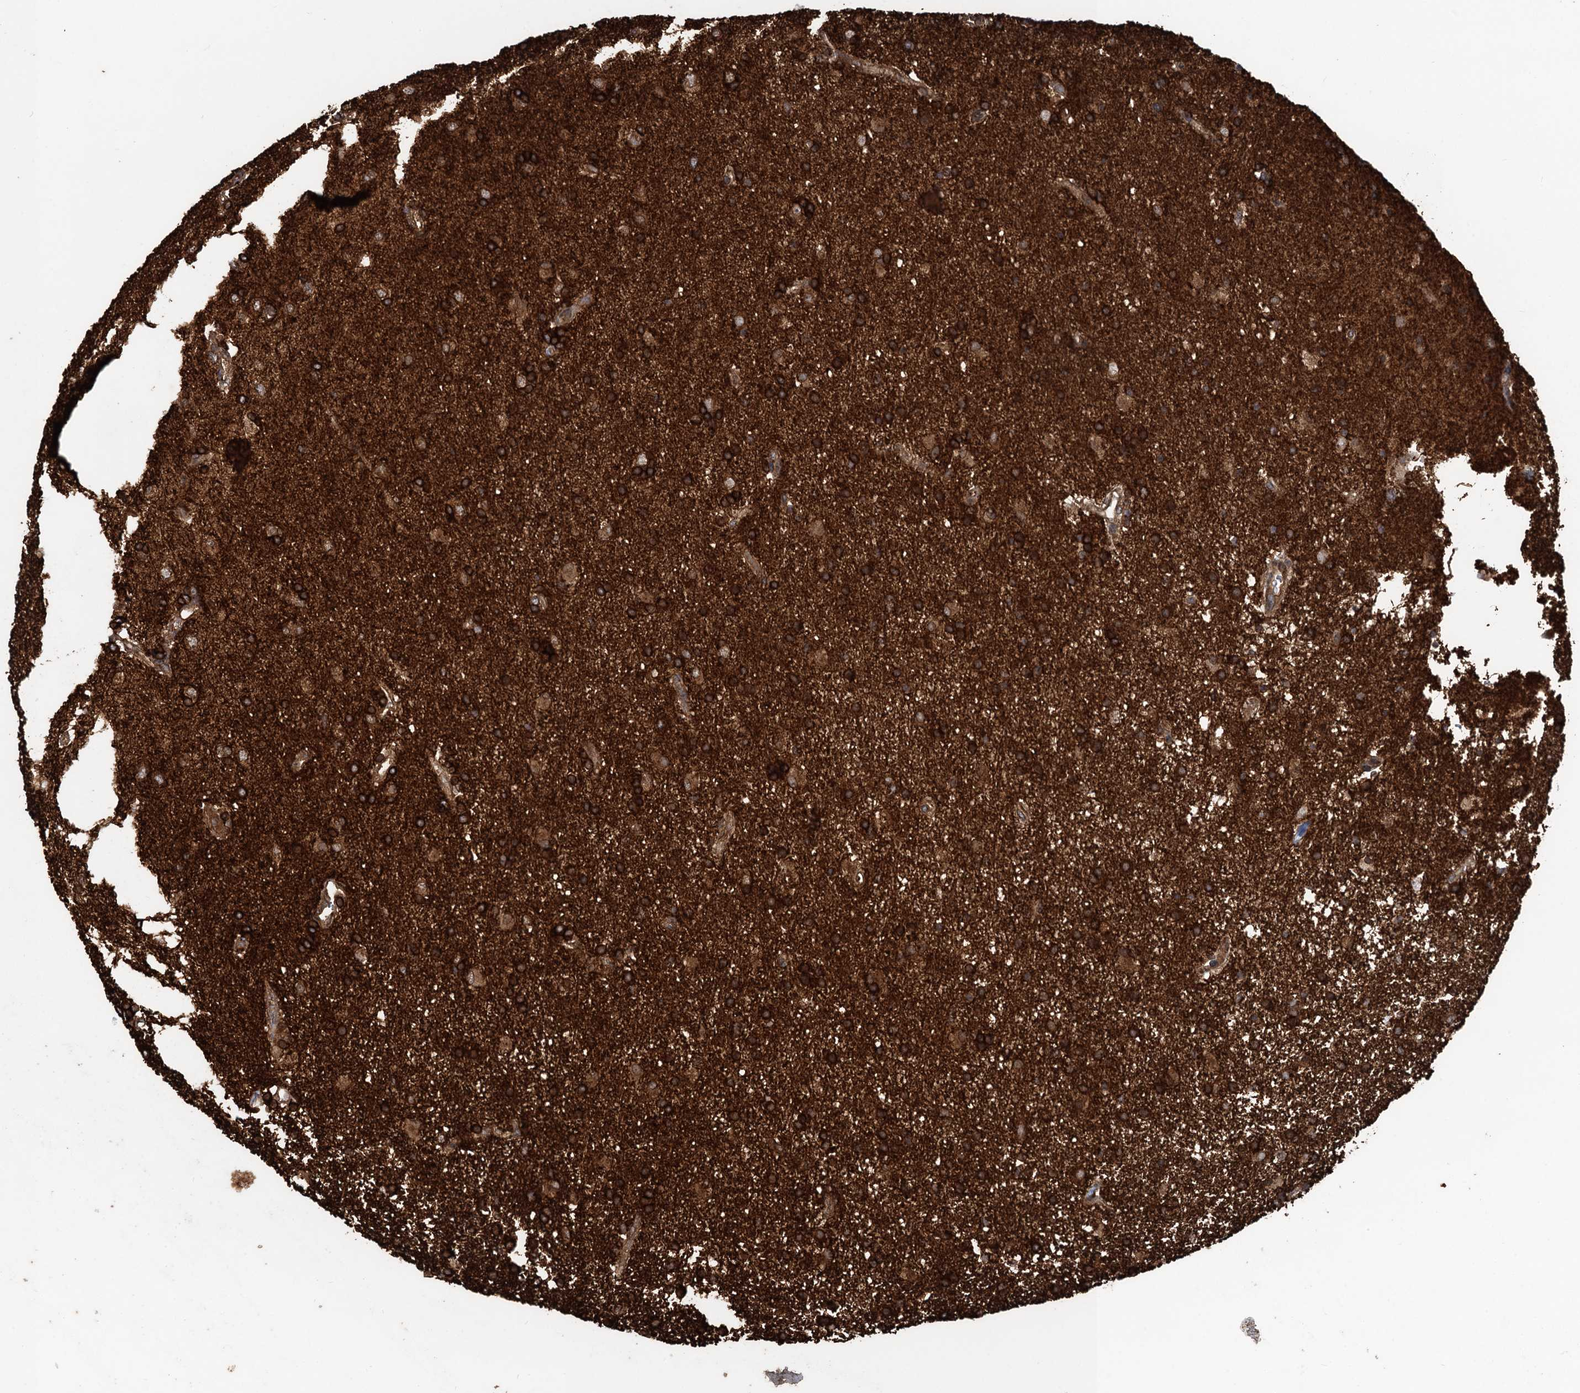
{"staining": {"intensity": "strong", "quantity": ">75%", "location": "cytoplasmic/membranous"}, "tissue": "glioma", "cell_type": "Tumor cells", "image_type": "cancer", "snomed": [{"axis": "morphology", "description": "Glioma, malignant, High grade"}, {"axis": "topography", "description": "Brain"}], "caption": "High-power microscopy captured an IHC photomicrograph of glioma, revealing strong cytoplasmic/membranous positivity in approximately >75% of tumor cells.", "gene": "GLE1", "patient": {"sex": "male", "age": 77}}